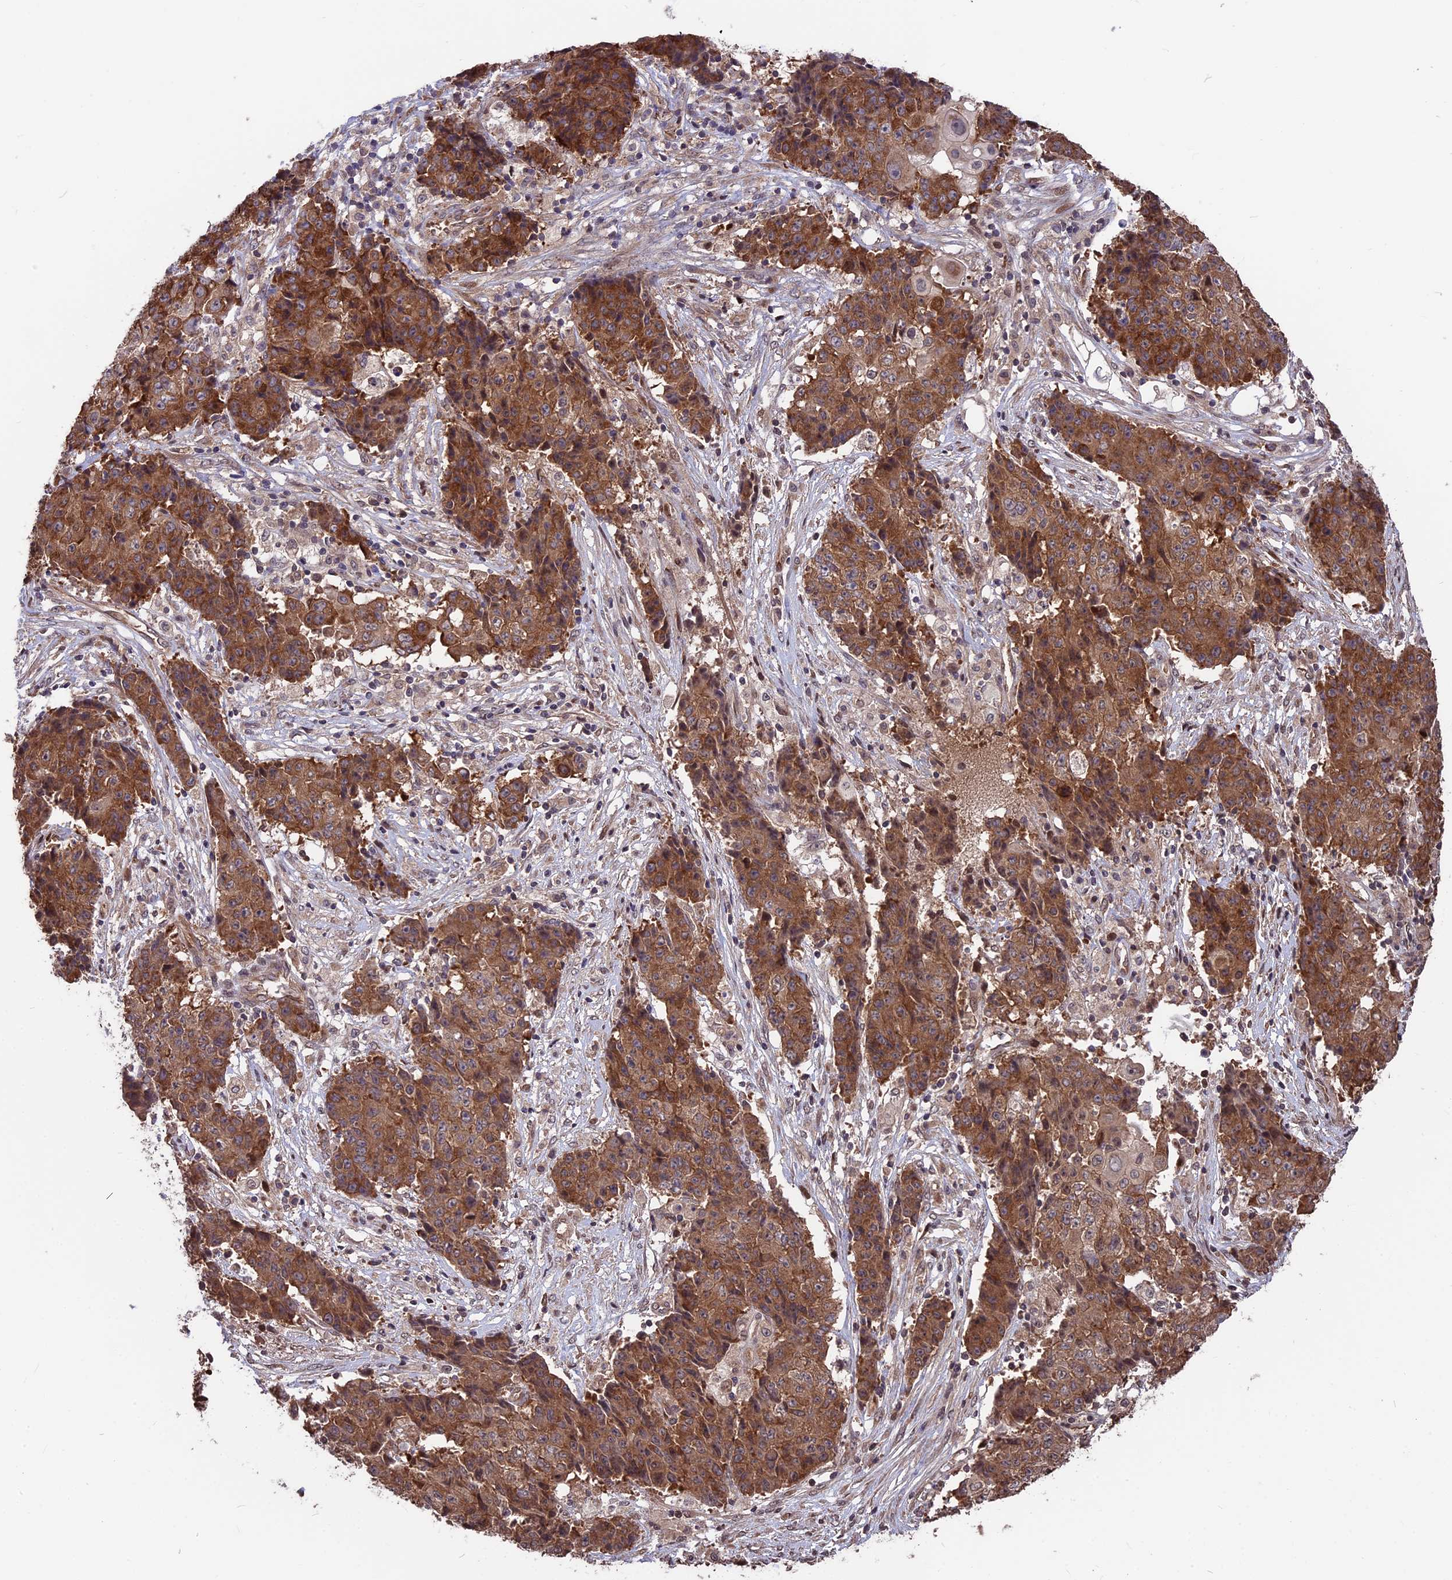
{"staining": {"intensity": "moderate", "quantity": ">75%", "location": "cytoplasmic/membranous,nuclear"}, "tissue": "ovarian cancer", "cell_type": "Tumor cells", "image_type": "cancer", "snomed": [{"axis": "morphology", "description": "Carcinoma, endometroid"}, {"axis": "topography", "description": "Ovary"}], "caption": "About >75% of tumor cells in human ovarian cancer exhibit moderate cytoplasmic/membranous and nuclear protein positivity as visualized by brown immunohistochemical staining.", "gene": "ZNF598", "patient": {"sex": "female", "age": 42}}